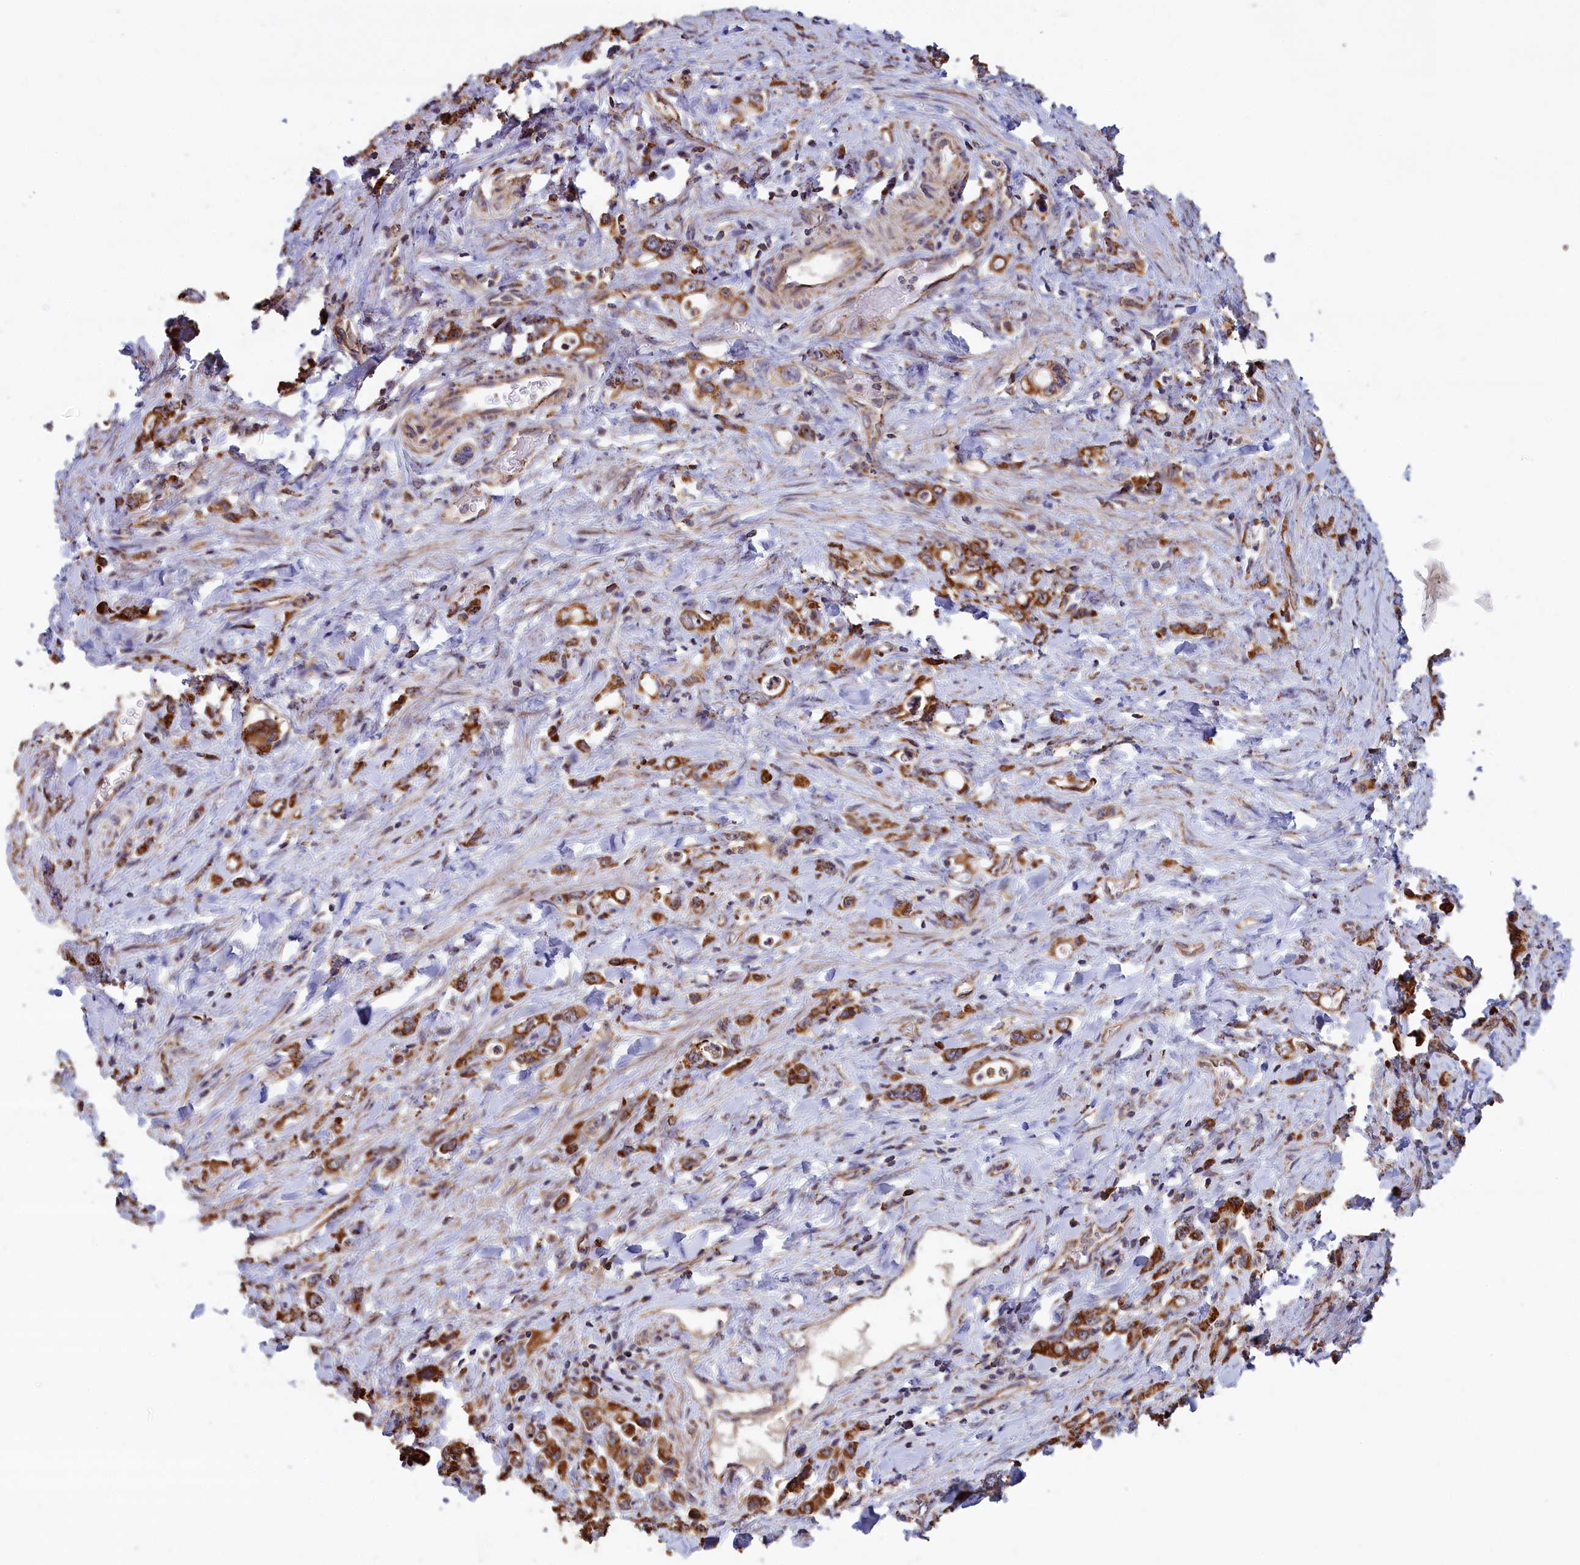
{"staining": {"intensity": "strong", "quantity": ">75%", "location": "cytoplasmic/membranous"}, "tissue": "stomach cancer", "cell_type": "Tumor cells", "image_type": "cancer", "snomed": [{"axis": "morphology", "description": "Adenocarcinoma, NOS"}, {"axis": "topography", "description": "Stomach, lower"}], "caption": "High-power microscopy captured an immunohistochemistry (IHC) photomicrograph of adenocarcinoma (stomach), revealing strong cytoplasmic/membranous staining in about >75% of tumor cells. (brown staining indicates protein expression, while blue staining denotes nuclei).", "gene": "ZNF816", "patient": {"sex": "female", "age": 43}}